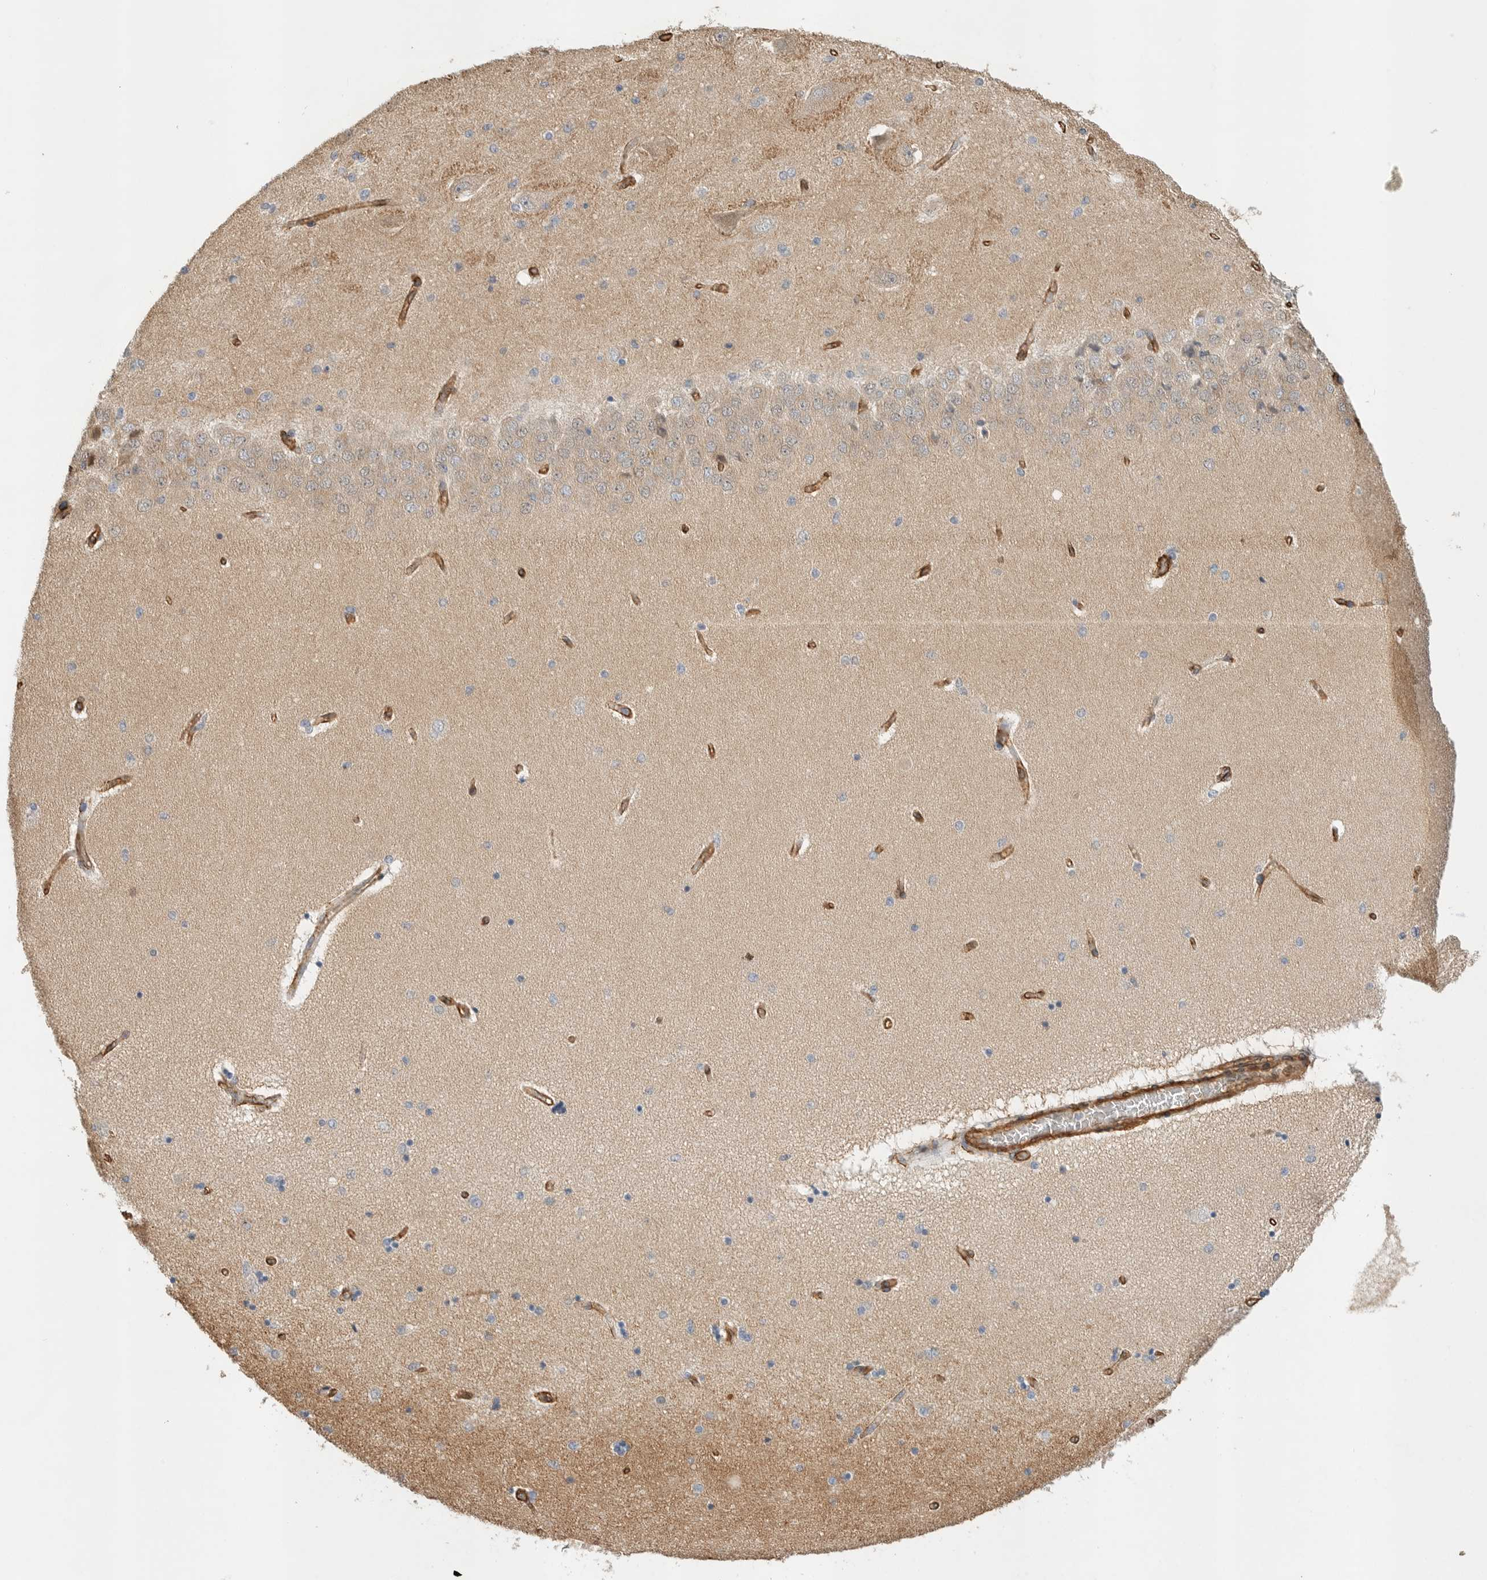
{"staining": {"intensity": "negative", "quantity": "none", "location": "none"}, "tissue": "hippocampus", "cell_type": "Glial cells", "image_type": "normal", "snomed": [{"axis": "morphology", "description": "Normal tissue, NOS"}, {"axis": "topography", "description": "Hippocampus"}], "caption": "The image reveals no staining of glial cells in benign hippocampus.", "gene": "JMJD4", "patient": {"sex": "female", "age": 54}}